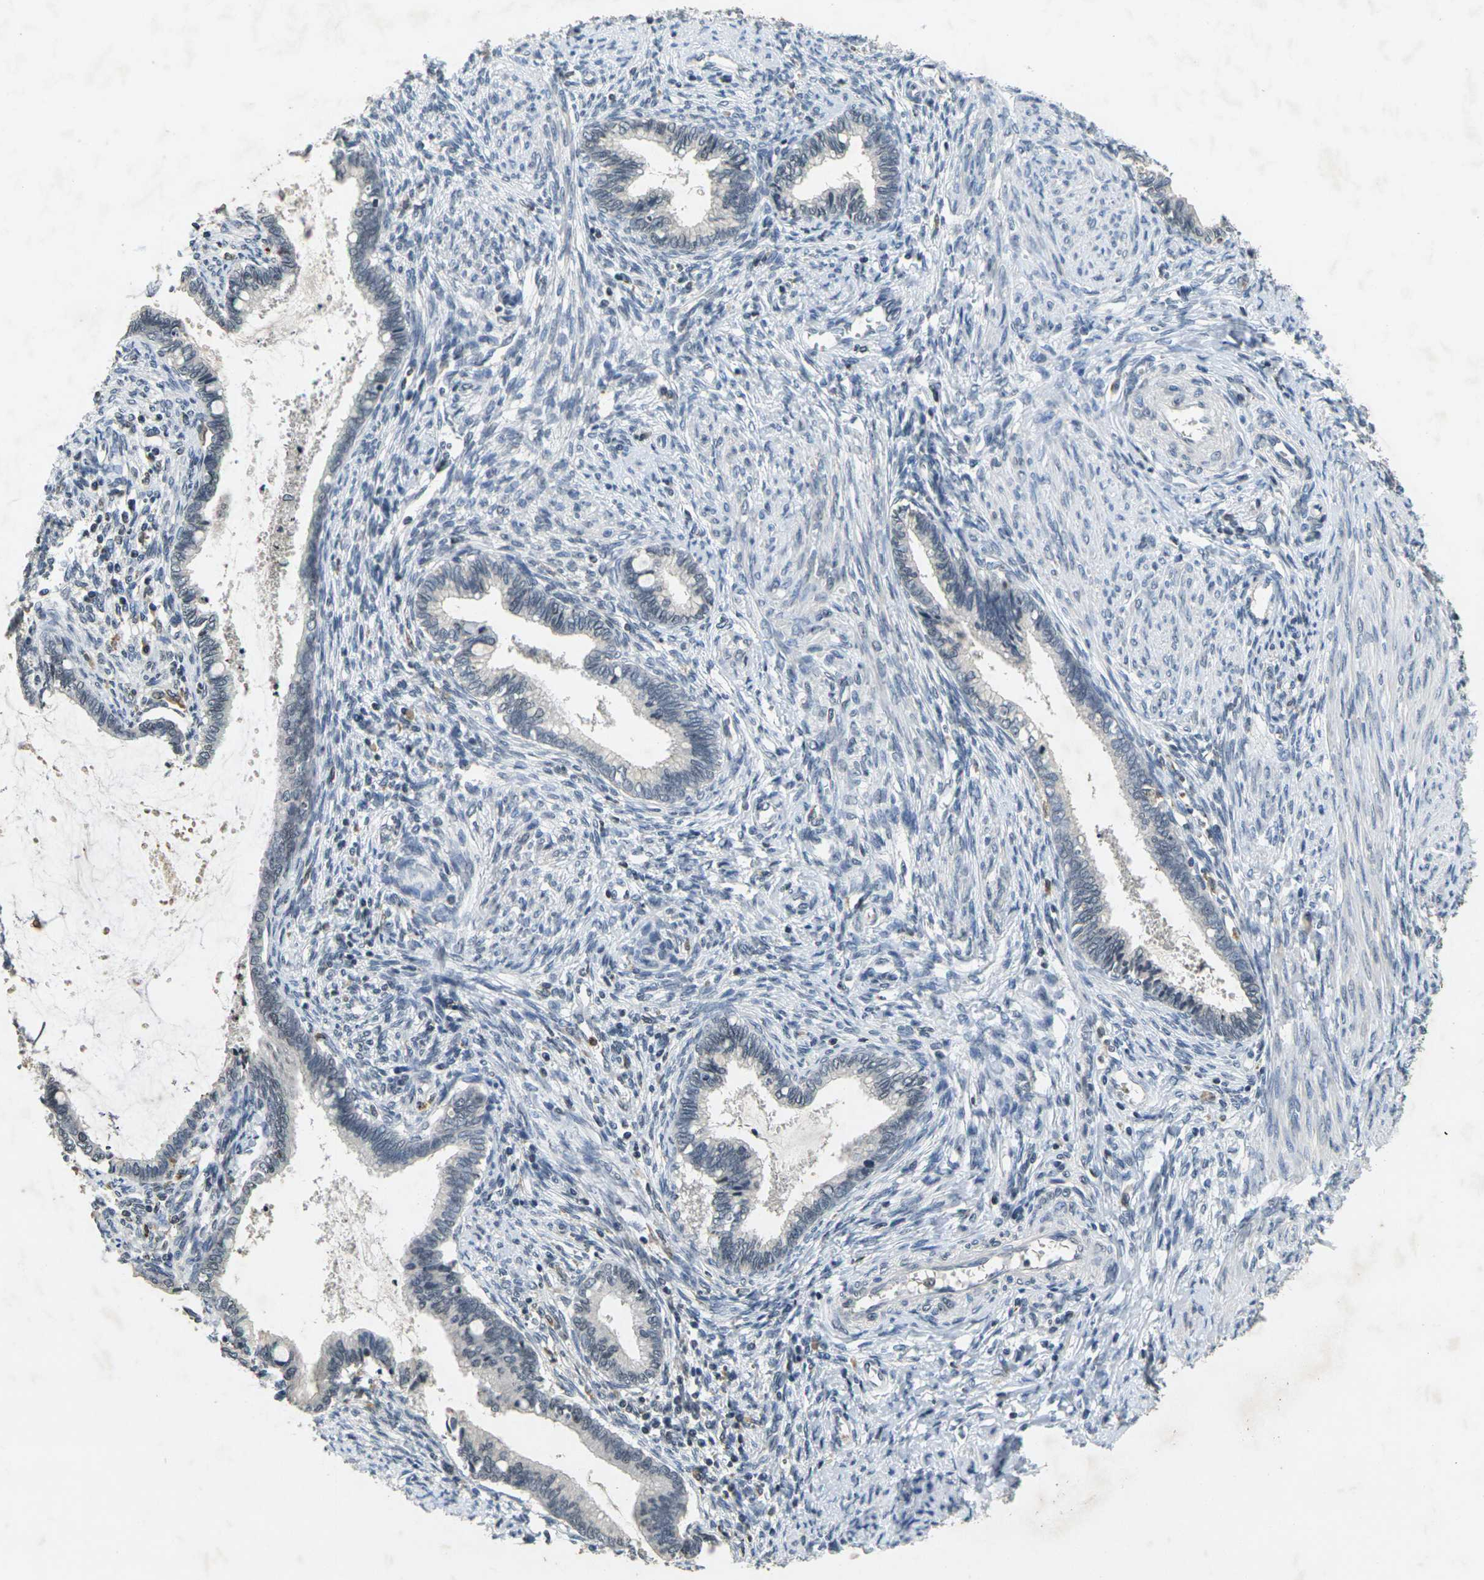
{"staining": {"intensity": "negative", "quantity": "none", "location": "none"}, "tissue": "cervical cancer", "cell_type": "Tumor cells", "image_type": "cancer", "snomed": [{"axis": "morphology", "description": "Adenocarcinoma, NOS"}, {"axis": "topography", "description": "Cervix"}], "caption": "Tumor cells show no significant positivity in adenocarcinoma (cervical). (DAB (3,3'-diaminobenzidine) IHC with hematoxylin counter stain).", "gene": "C1QC", "patient": {"sex": "female", "age": 44}}